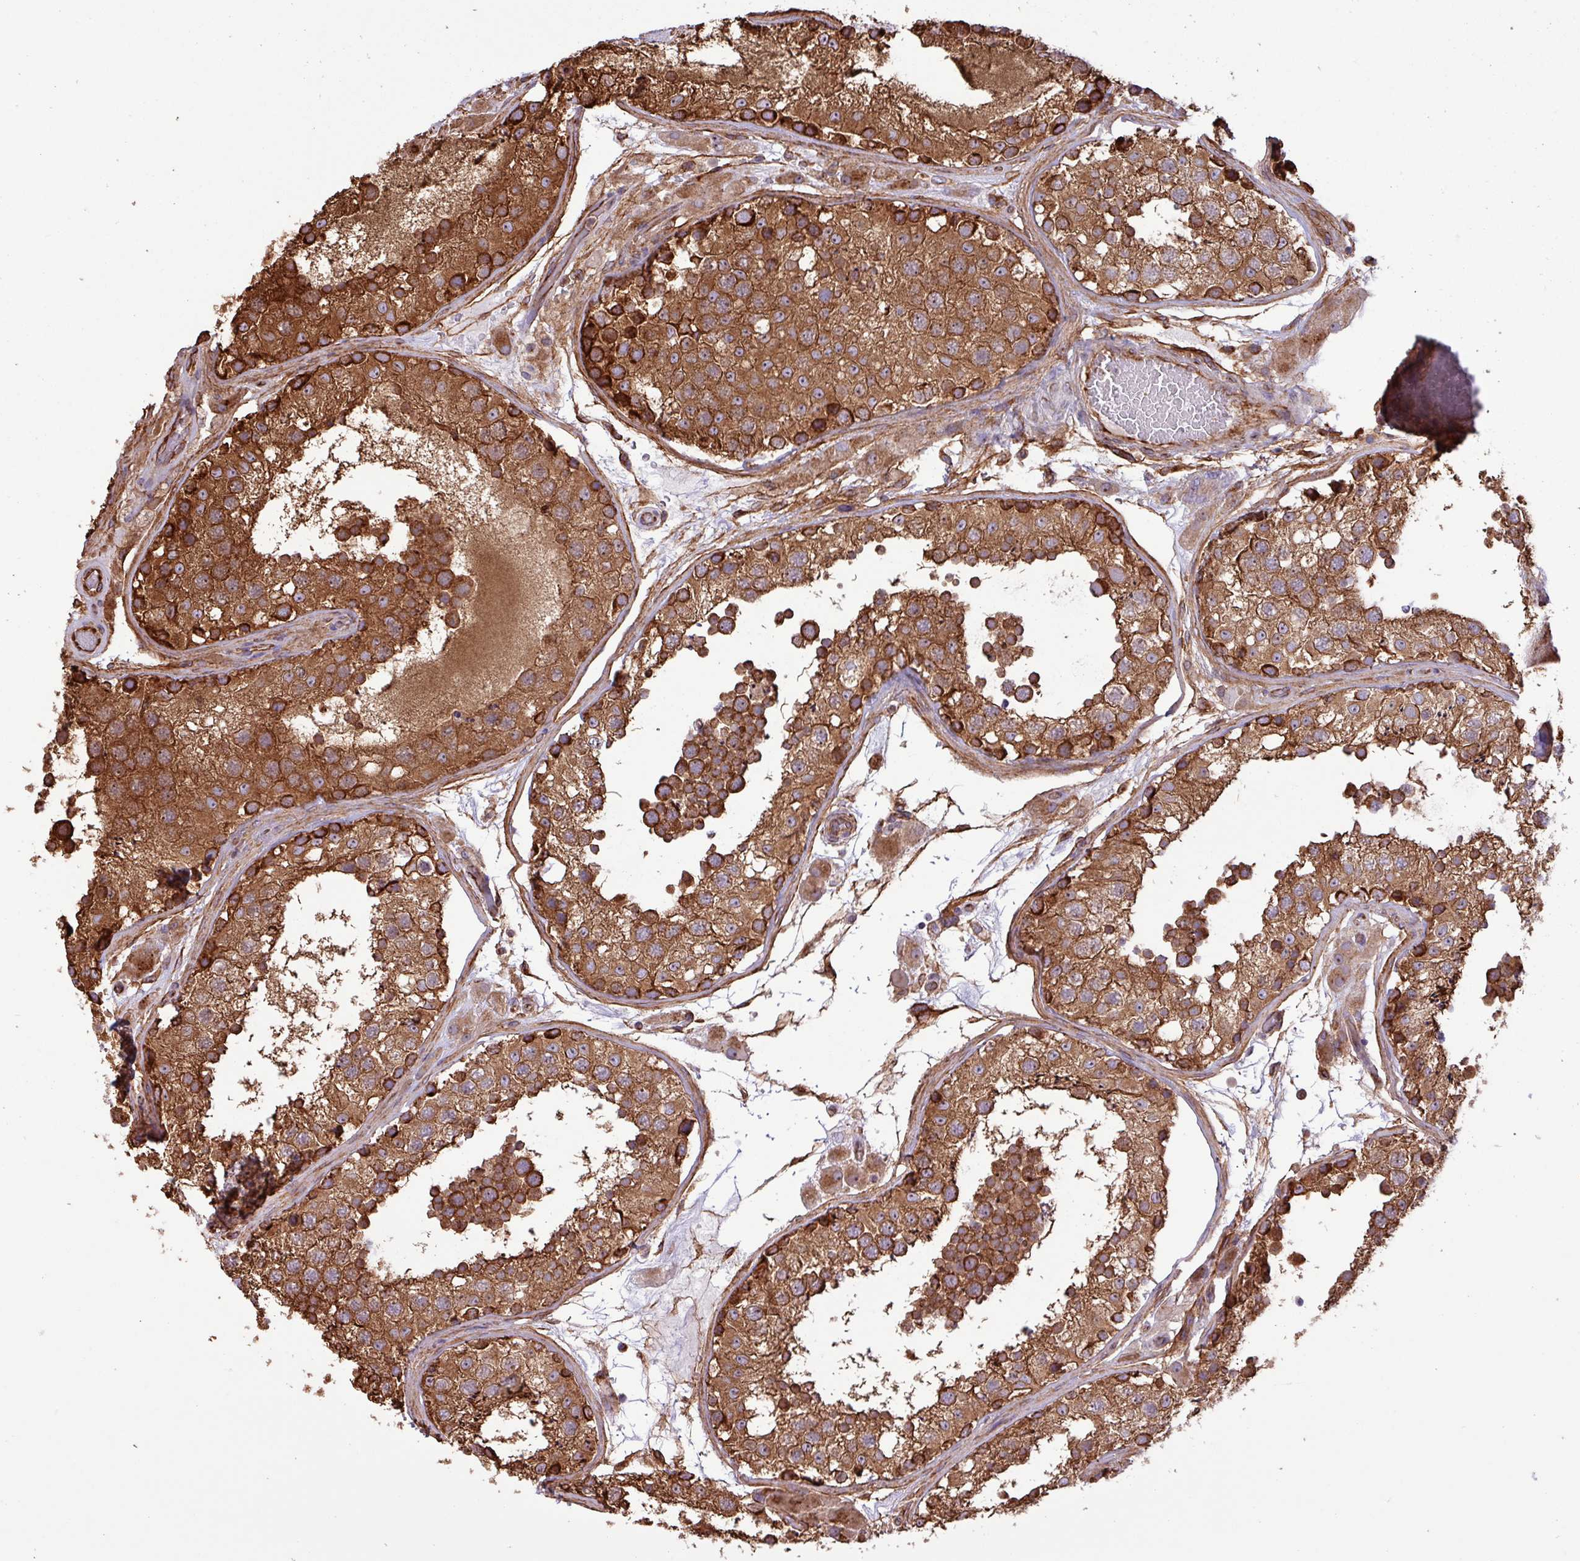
{"staining": {"intensity": "strong", "quantity": ">75%", "location": "cytoplasmic/membranous"}, "tissue": "testis", "cell_type": "Cells in seminiferous ducts", "image_type": "normal", "snomed": [{"axis": "morphology", "description": "Normal tissue, NOS"}, {"axis": "topography", "description": "Testis"}], "caption": "Immunohistochemical staining of benign human testis demonstrates high levels of strong cytoplasmic/membranous expression in about >75% of cells in seminiferous ducts. (Stains: DAB (3,3'-diaminobenzidine) in brown, nuclei in blue, Microscopy: brightfield microscopy at high magnification).", "gene": "ZNF300", "patient": {"sex": "male", "age": 26}}